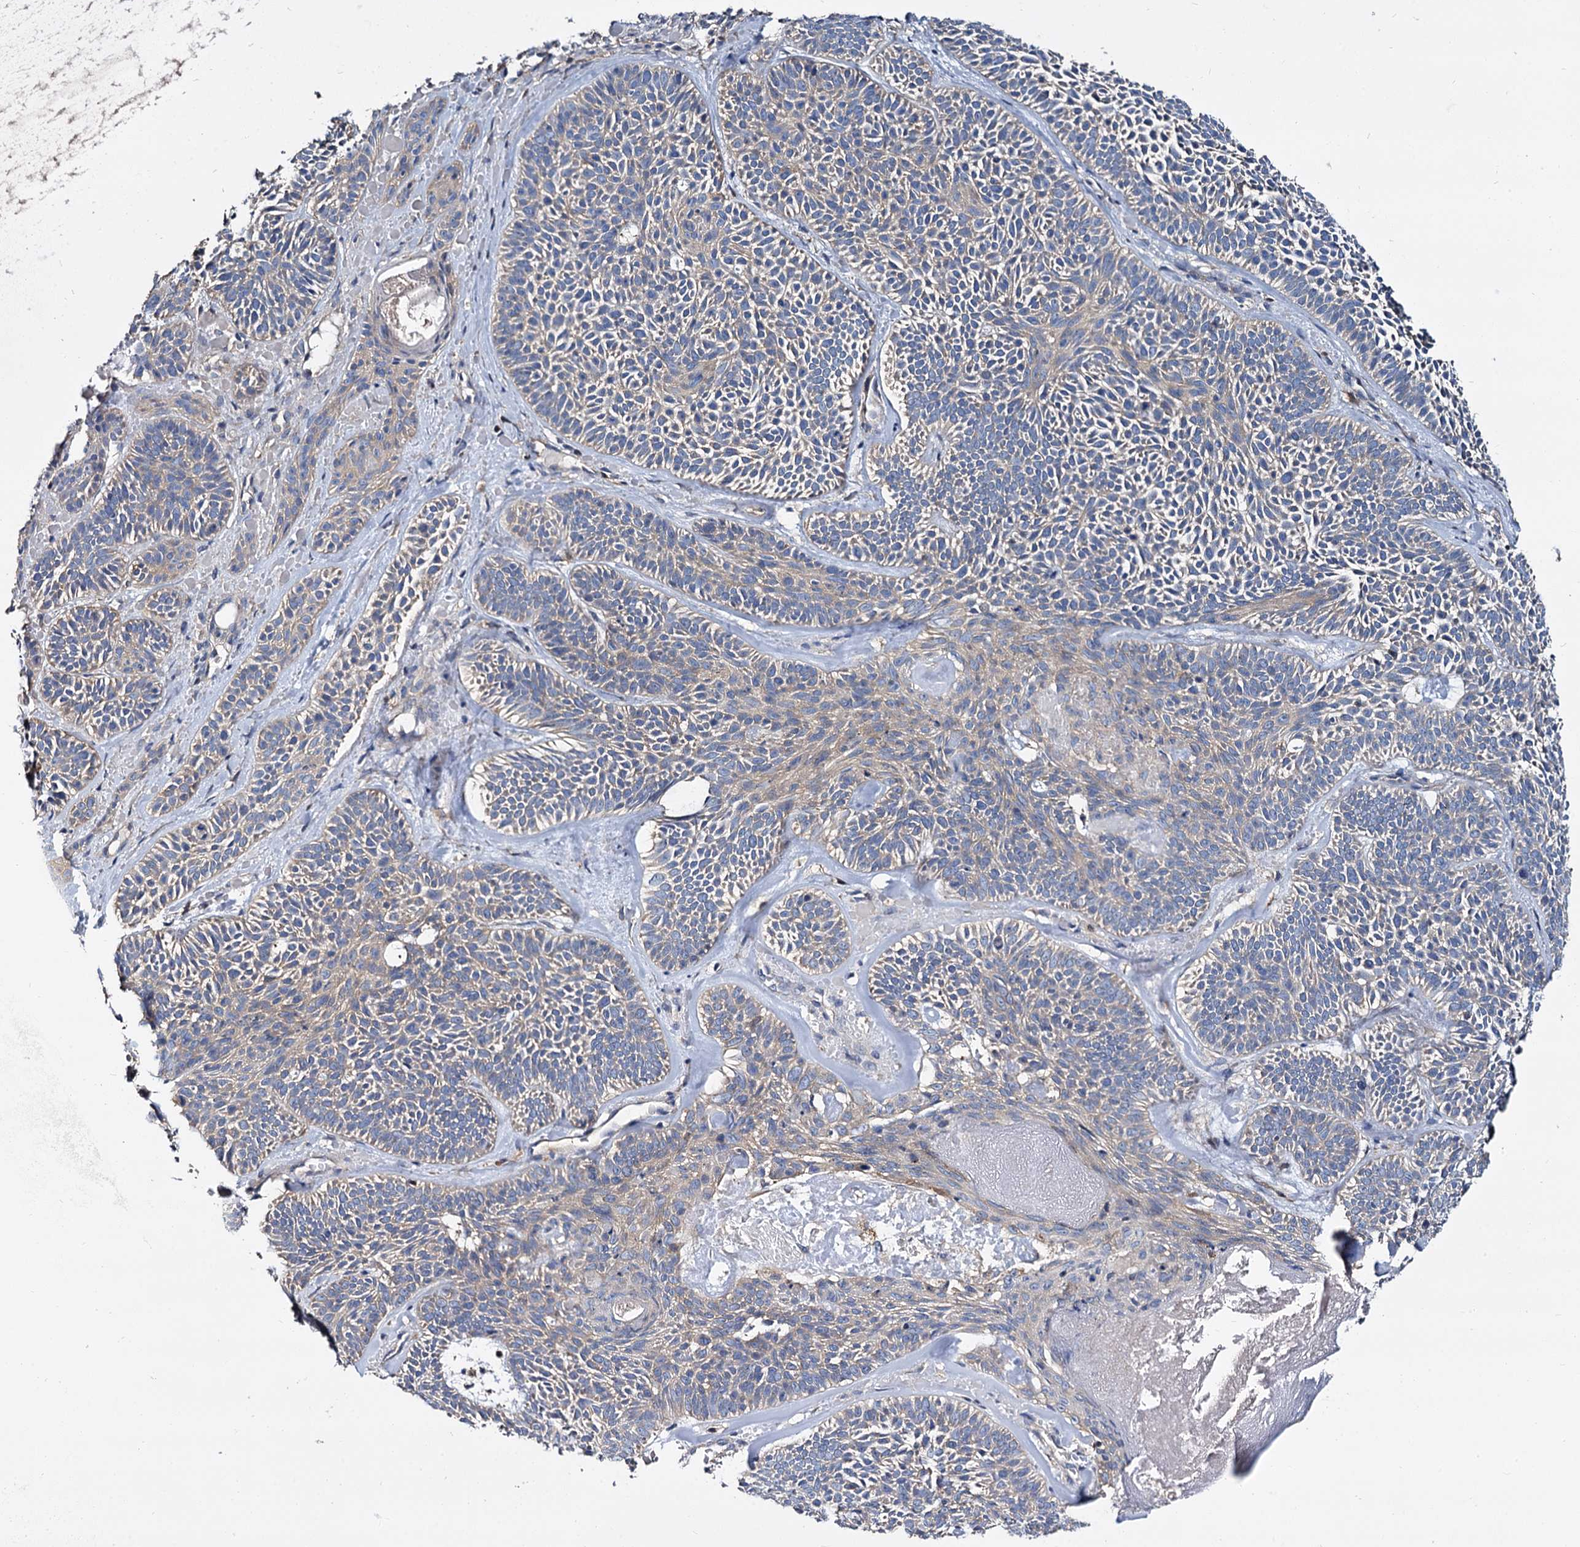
{"staining": {"intensity": "weak", "quantity": "<25%", "location": "cytoplasmic/membranous"}, "tissue": "skin cancer", "cell_type": "Tumor cells", "image_type": "cancer", "snomed": [{"axis": "morphology", "description": "Basal cell carcinoma"}, {"axis": "topography", "description": "Skin"}], "caption": "IHC micrograph of basal cell carcinoma (skin) stained for a protein (brown), which exhibits no expression in tumor cells. (Stains: DAB (3,3'-diaminobenzidine) immunohistochemistry with hematoxylin counter stain, Microscopy: brightfield microscopy at high magnification).", "gene": "ANKRD13A", "patient": {"sex": "male", "age": 85}}